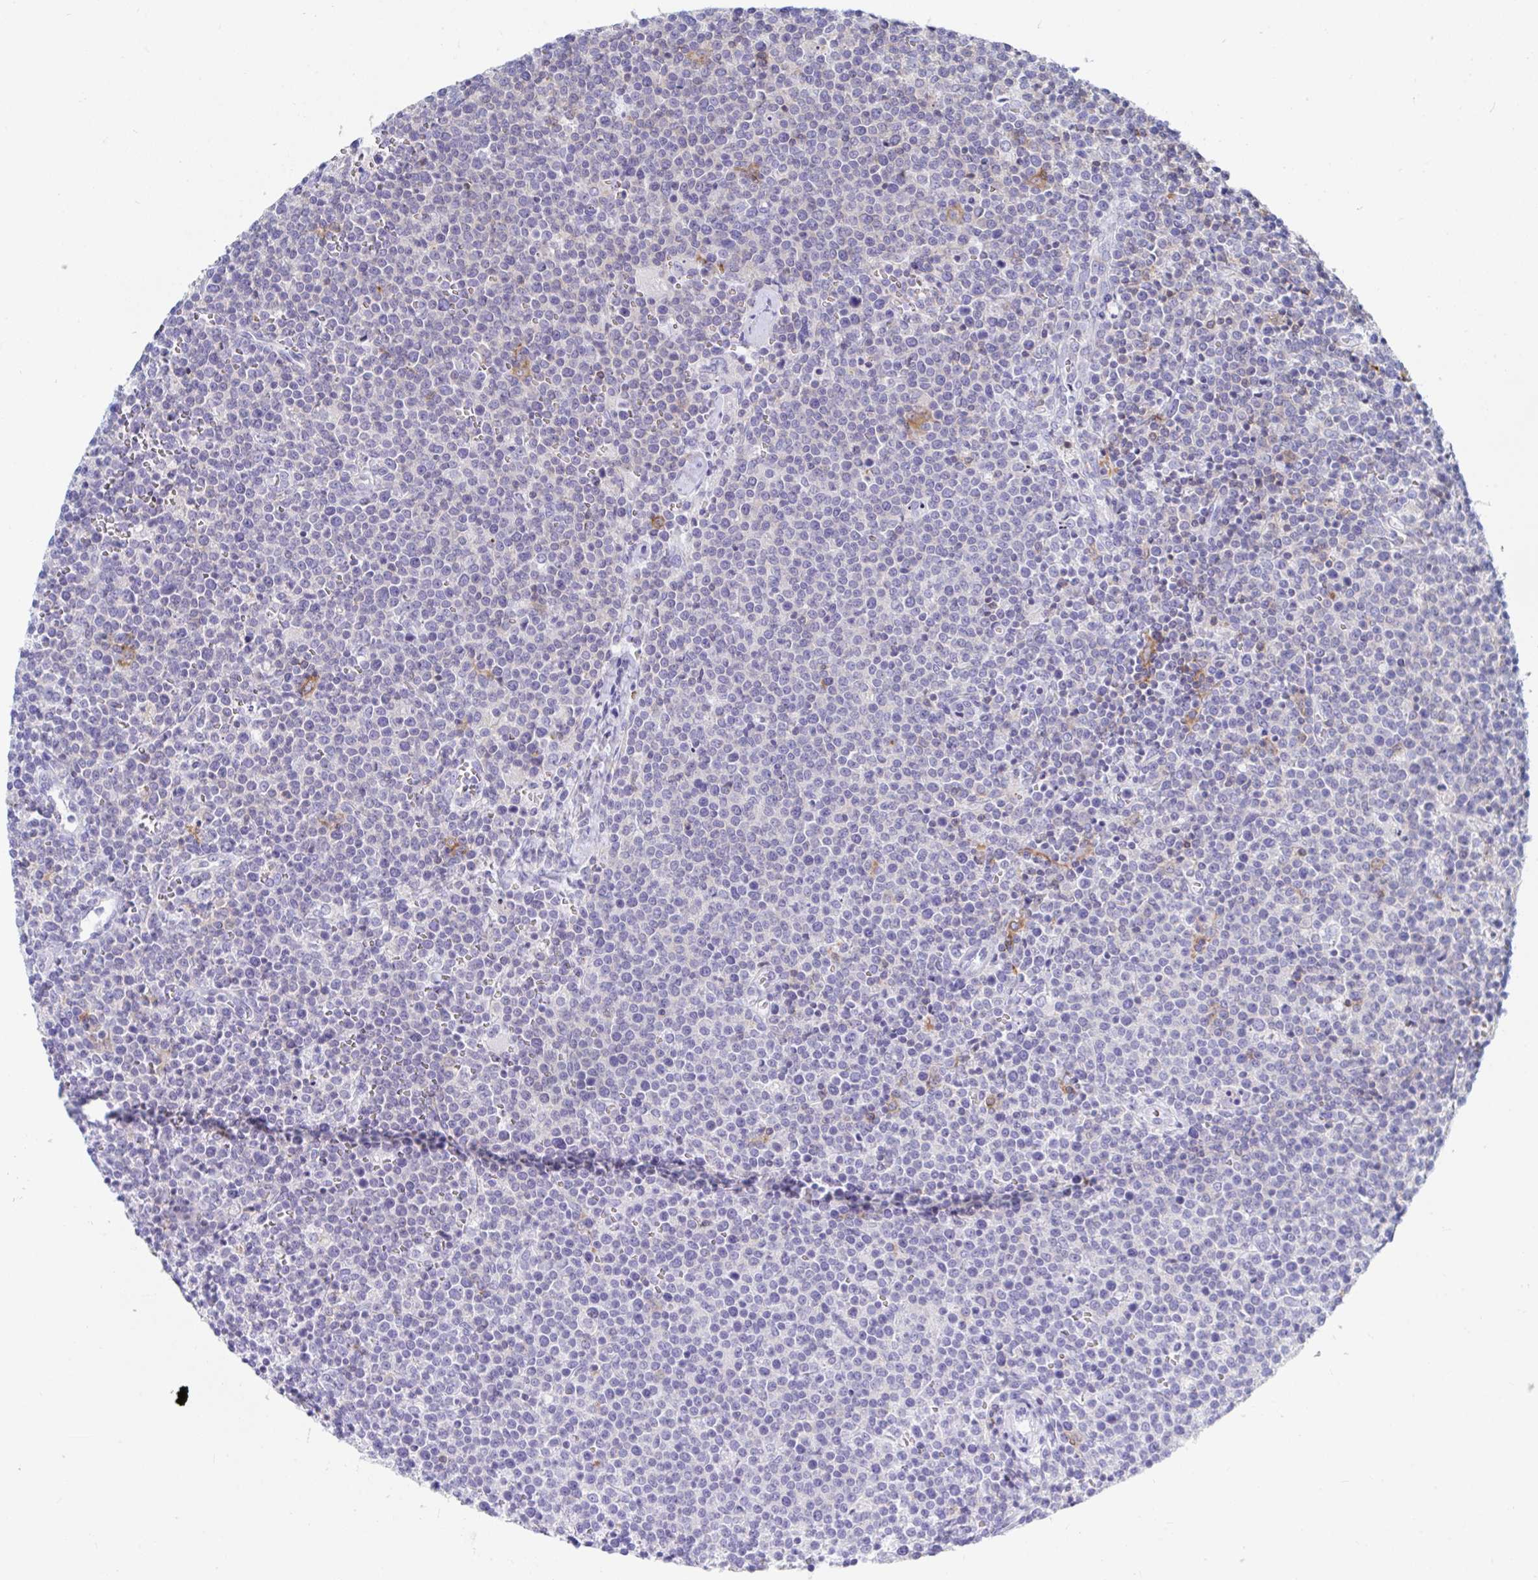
{"staining": {"intensity": "negative", "quantity": "none", "location": "none"}, "tissue": "lymphoma", "cell_type": "Tumor cells", "image_type": "cancer", "snomed": [{"axis": "morphology", "description": "Malignant lymphoma, non-Hodgkin's type, High grade"}, {"axis": "topography", "description": "Lymph node"}], "caption": "This is an immunohistochemistry micrograph of human high-grade malignant lymphoma, non-Hodgkin's type. There is no staining in tumor cells.", "gene": "FRMD3", "patient": {"sex": "male", "age": 61}}